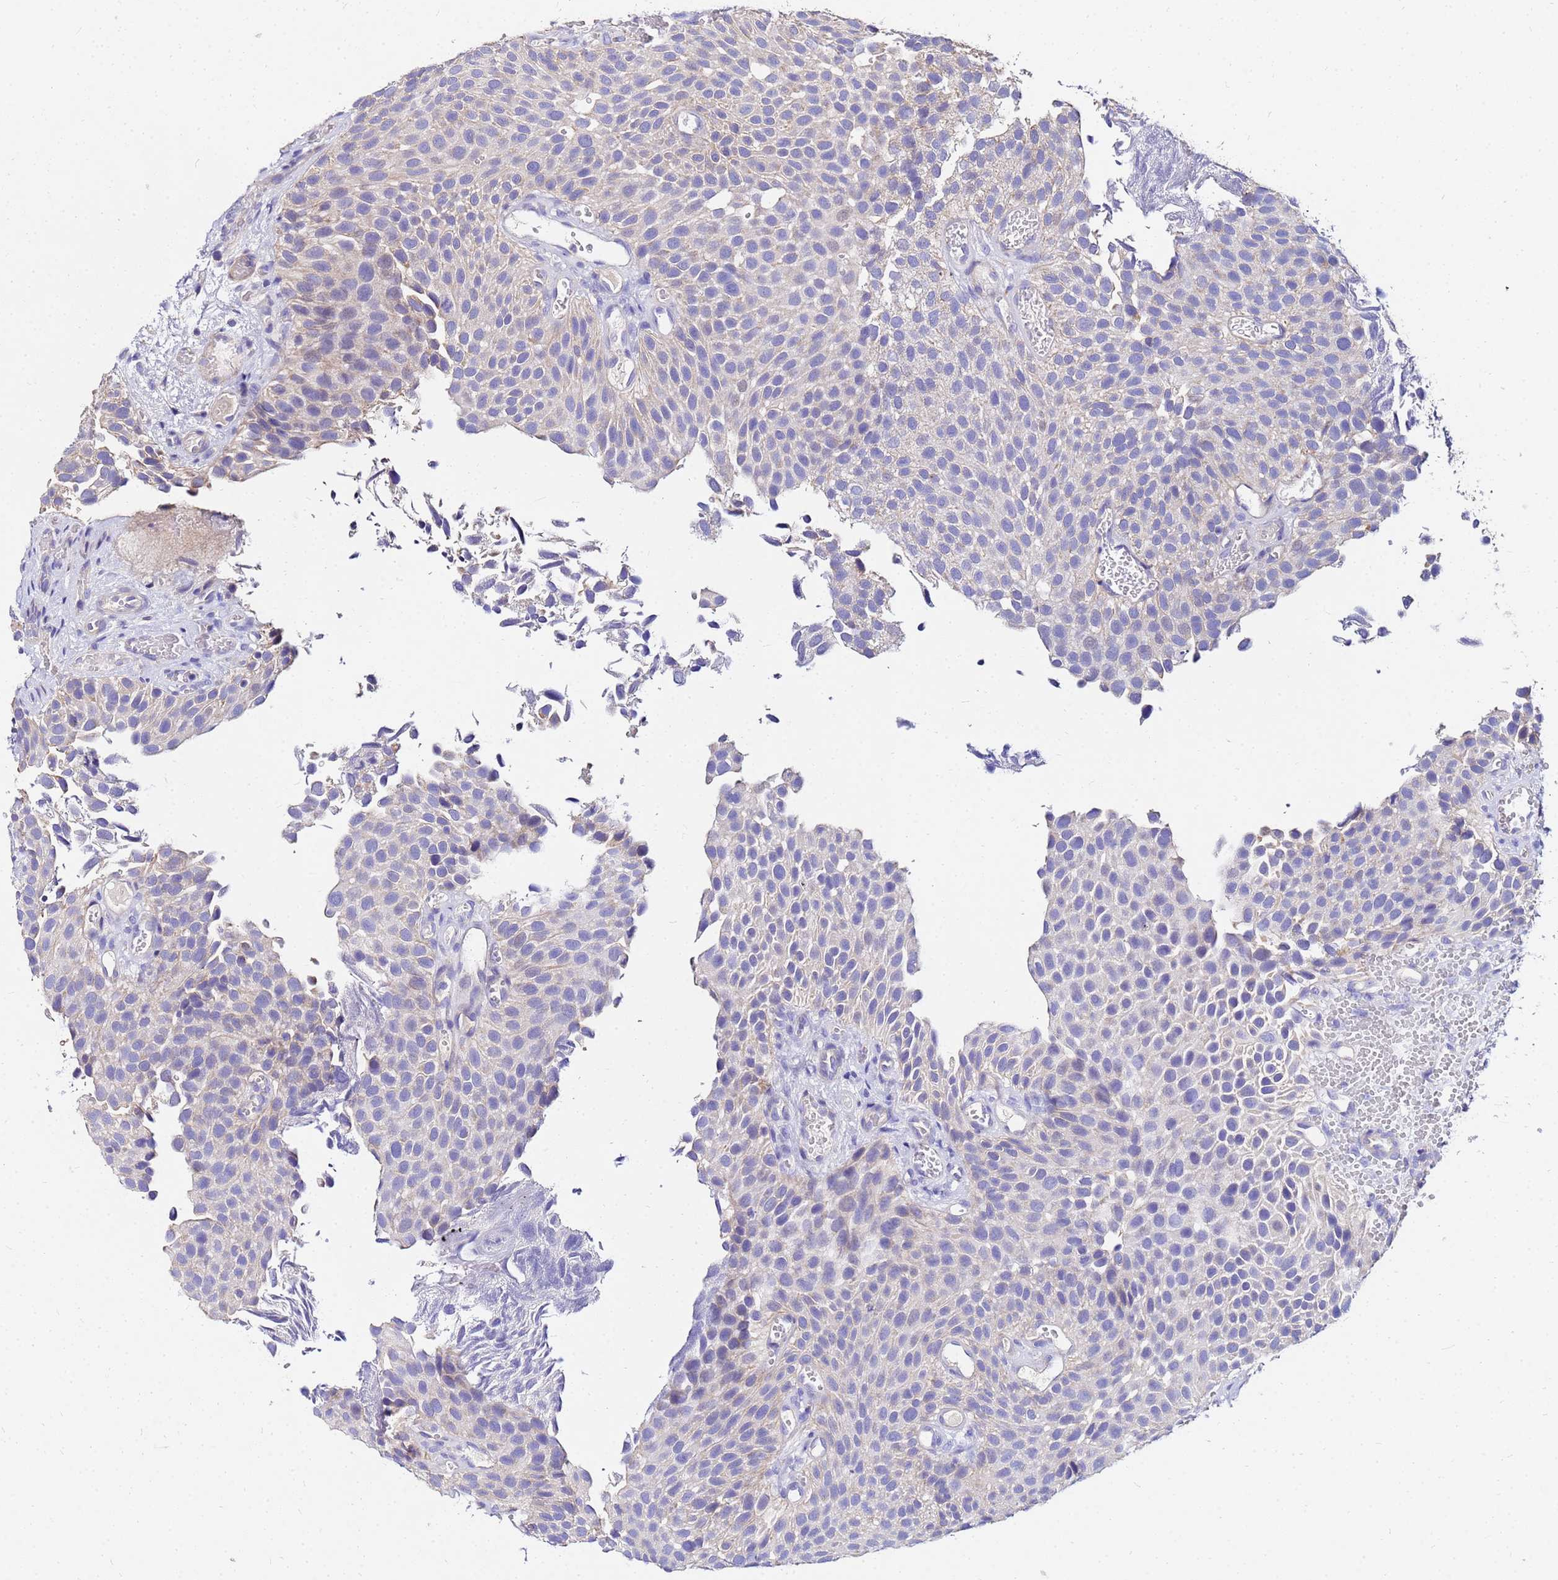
{"staining": {"intensity": "negative", "quantity": "none", "location": "none"}, "tissue": "urothelial cancer", "cell_type": "Tumor cells", "image_type": "cancer", "snomed": [{"axis": "morphology", "description": "Urothelial carcinoma, Low grade"}, {"axis": "topography", "description": "Urinary bladder"}], "caption": "Immunohistochemical staining of urothelial cancer displays no significant positivity in tumor cells.", "gene": "COX14", "patient": {"sex": "male", "age": 89}}